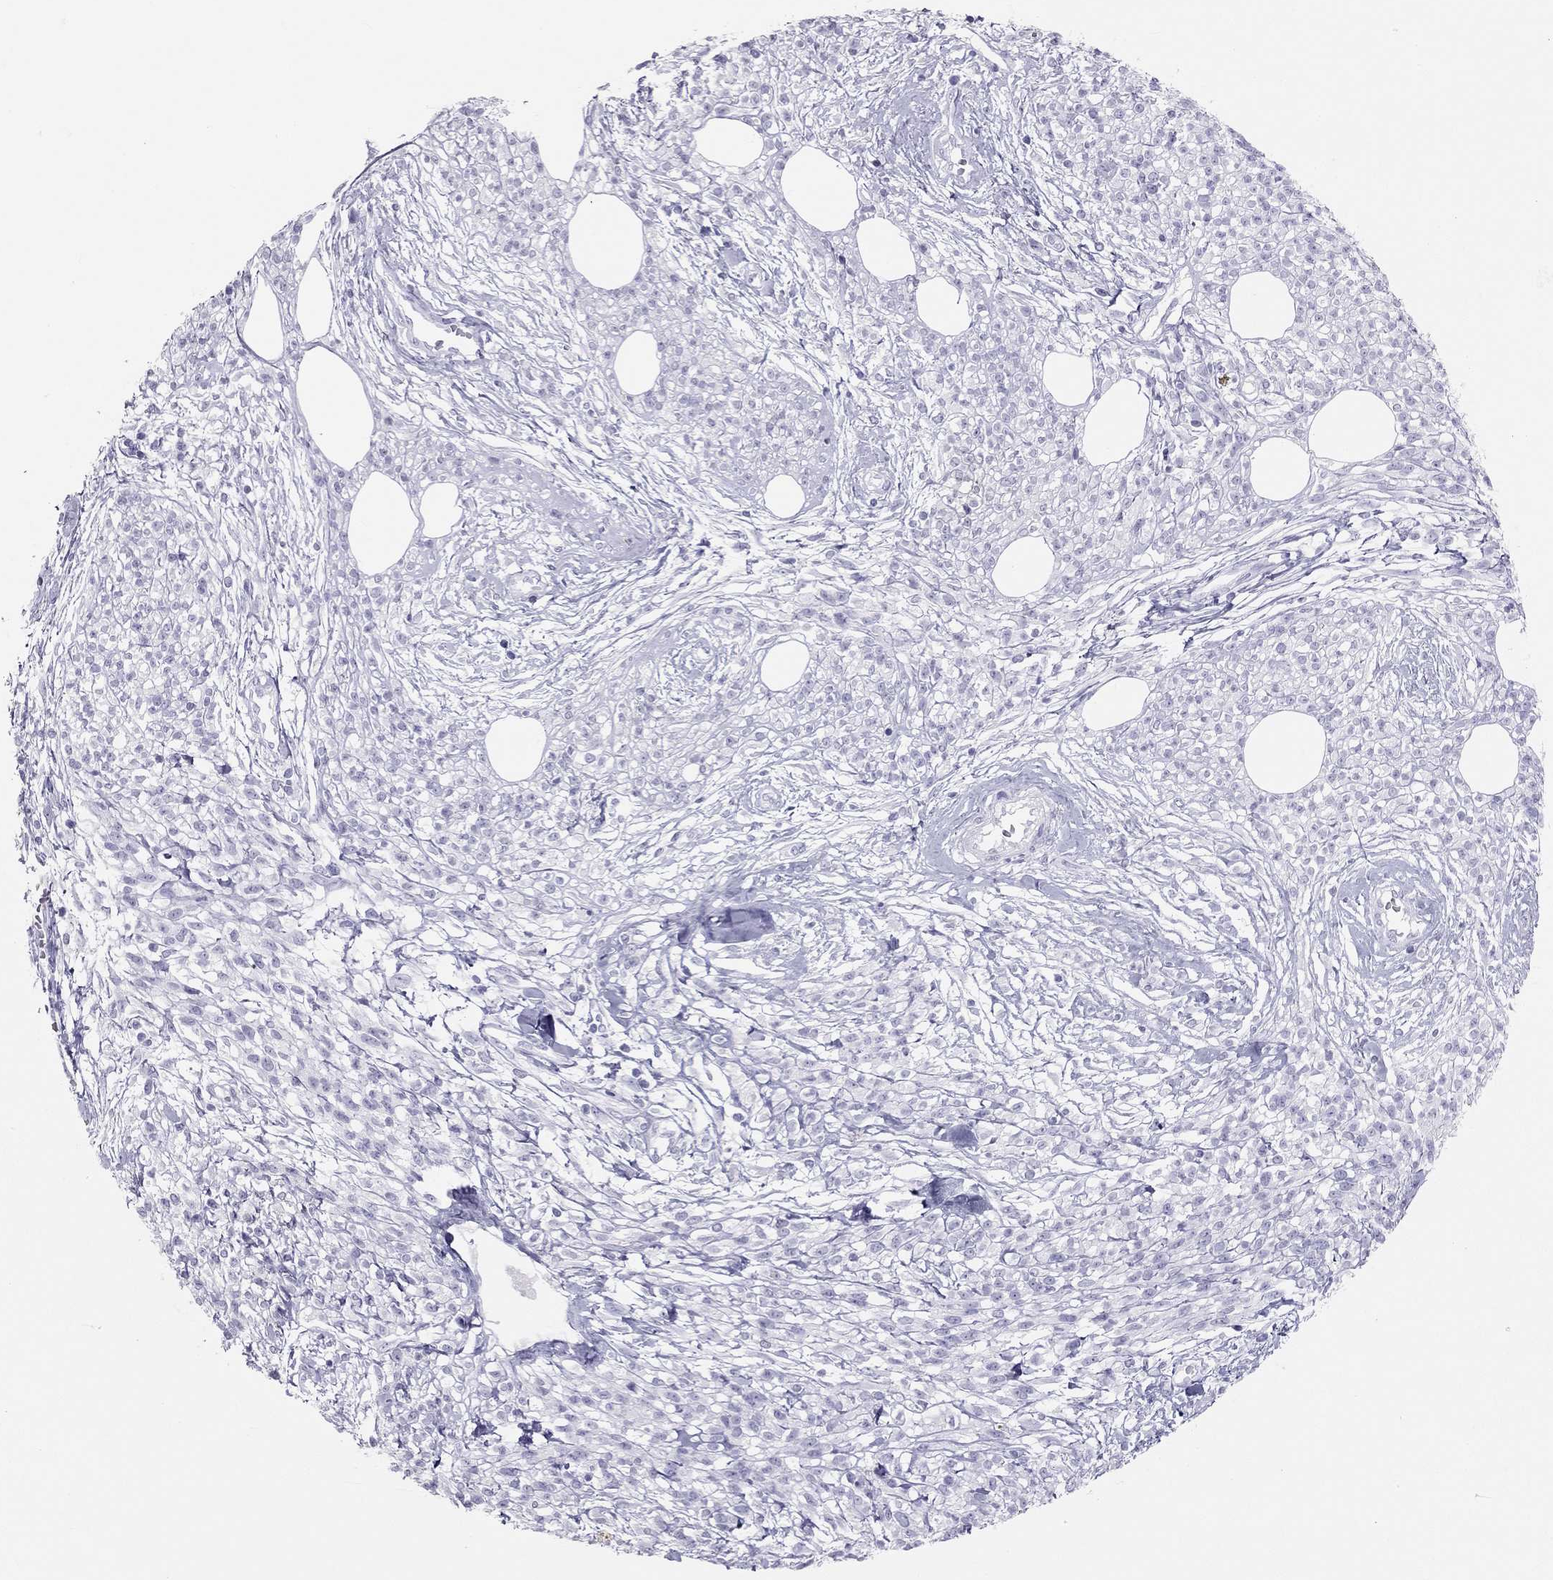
{"staining": {"intensity": "negative", "quantity": "none", "location": "none"}, "tissue": "melanoma", "cell_type": "Tumor cells", "image_type": "cancer", "snomed": [{"axis": "morphology", "description": "Malignant melanoma, NOS"}, {"axis": "topography", "description": "Skin"}, {"axis": "topography", "description": "Skin of trunk"}], "caption": "Human malignant melanoma stained for a protein using immunohistochemistry displays no positivity in tumor cells.", "gene": "KLRG1", "patient": {"sex": "male", "age": 74}}